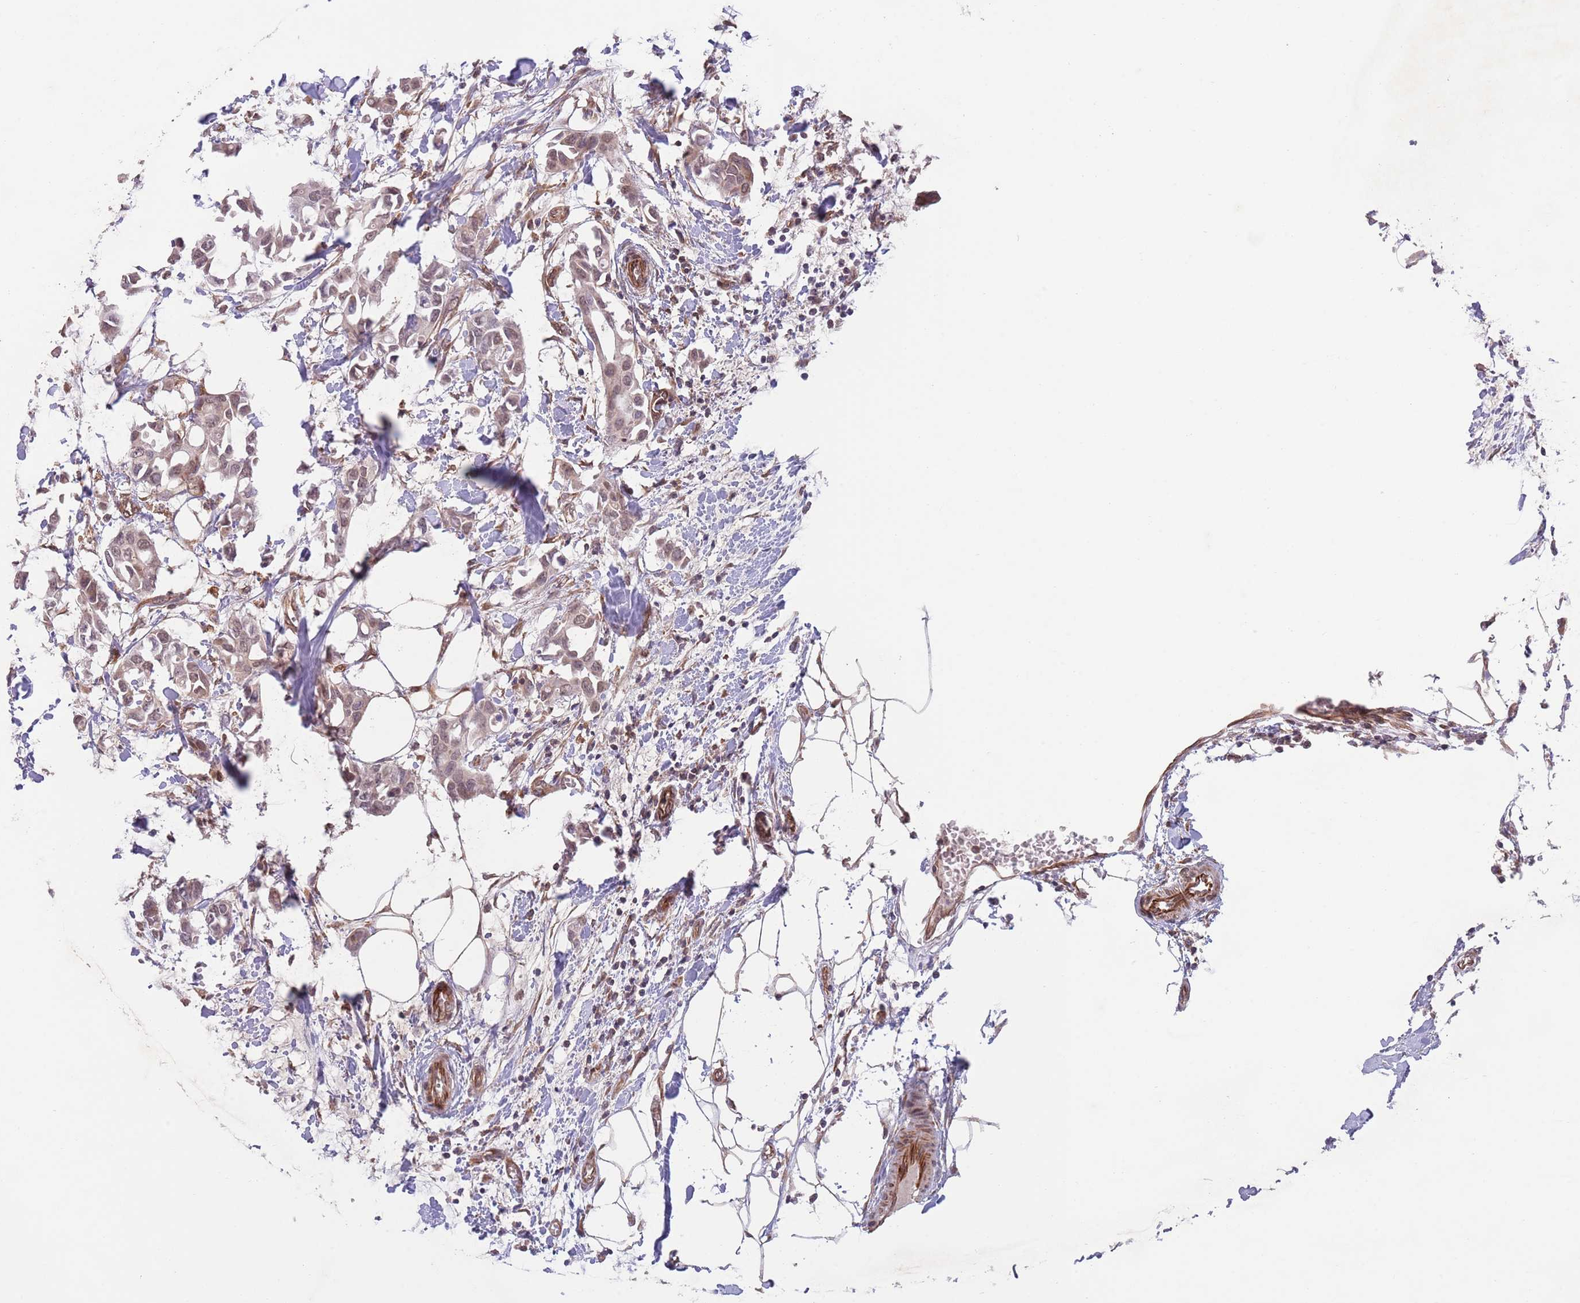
{"staining": {"intensity": "weak", "quantity": ">75%", "location": "nuclear"}, "tissue": "breast cancer", "cell_type": "Tumor cells", "image_type": "cancer", "snomed": [{"axis": "morphology", "description": "Duct carcinoma"}, {"axis": "topography", "description": "Breast"}], "caption": "DAB immunohistochemical staining of breast intraductal carcinoma shows weak nuclear protein staining in about >75% of tumor cells. Immunohistochemistry stains the protein in brown and the nuclei are stained blue.", "gene": "CHD9", "patient": {"sex": "female", "age": 41}}